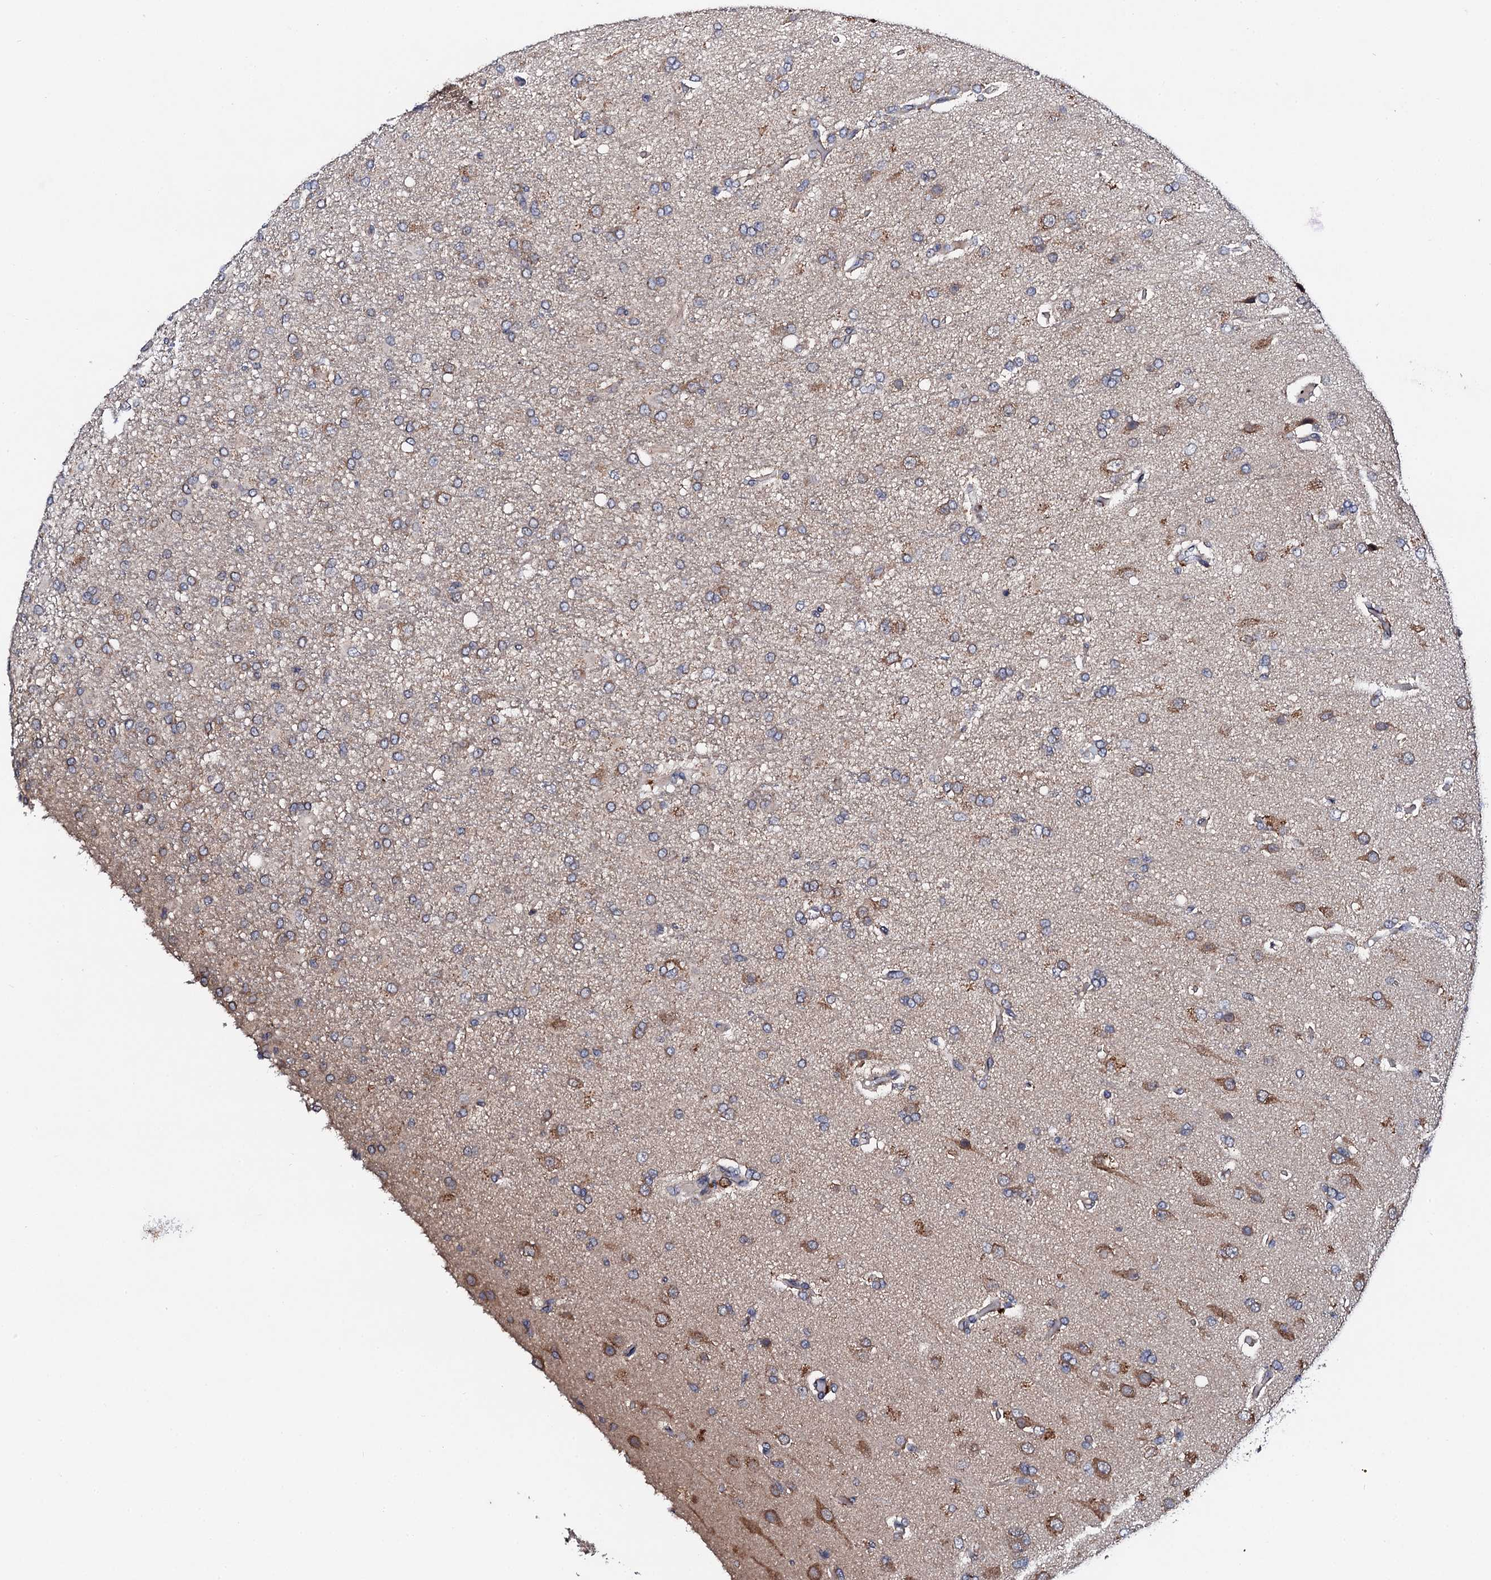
{"staining": {"intensity": "weak", "quantity": "<25%", "location": "cytoplasmic/membranous"}, "tissue": "glioma", "cell_type": "Tumor cells", "image_type": "cancer", "snomed": [{"axis": "morphology", "description": "Glioma, malignant, High grade"}, {"axis": "topography", "description": "Brain"}], "caption": "Immunohistochemical staining of malignant glioma (high-grade) displays no significant expression in tumor cells.", "gene": "IP6K1", "patient": {"sex": "female", "age": 74}}